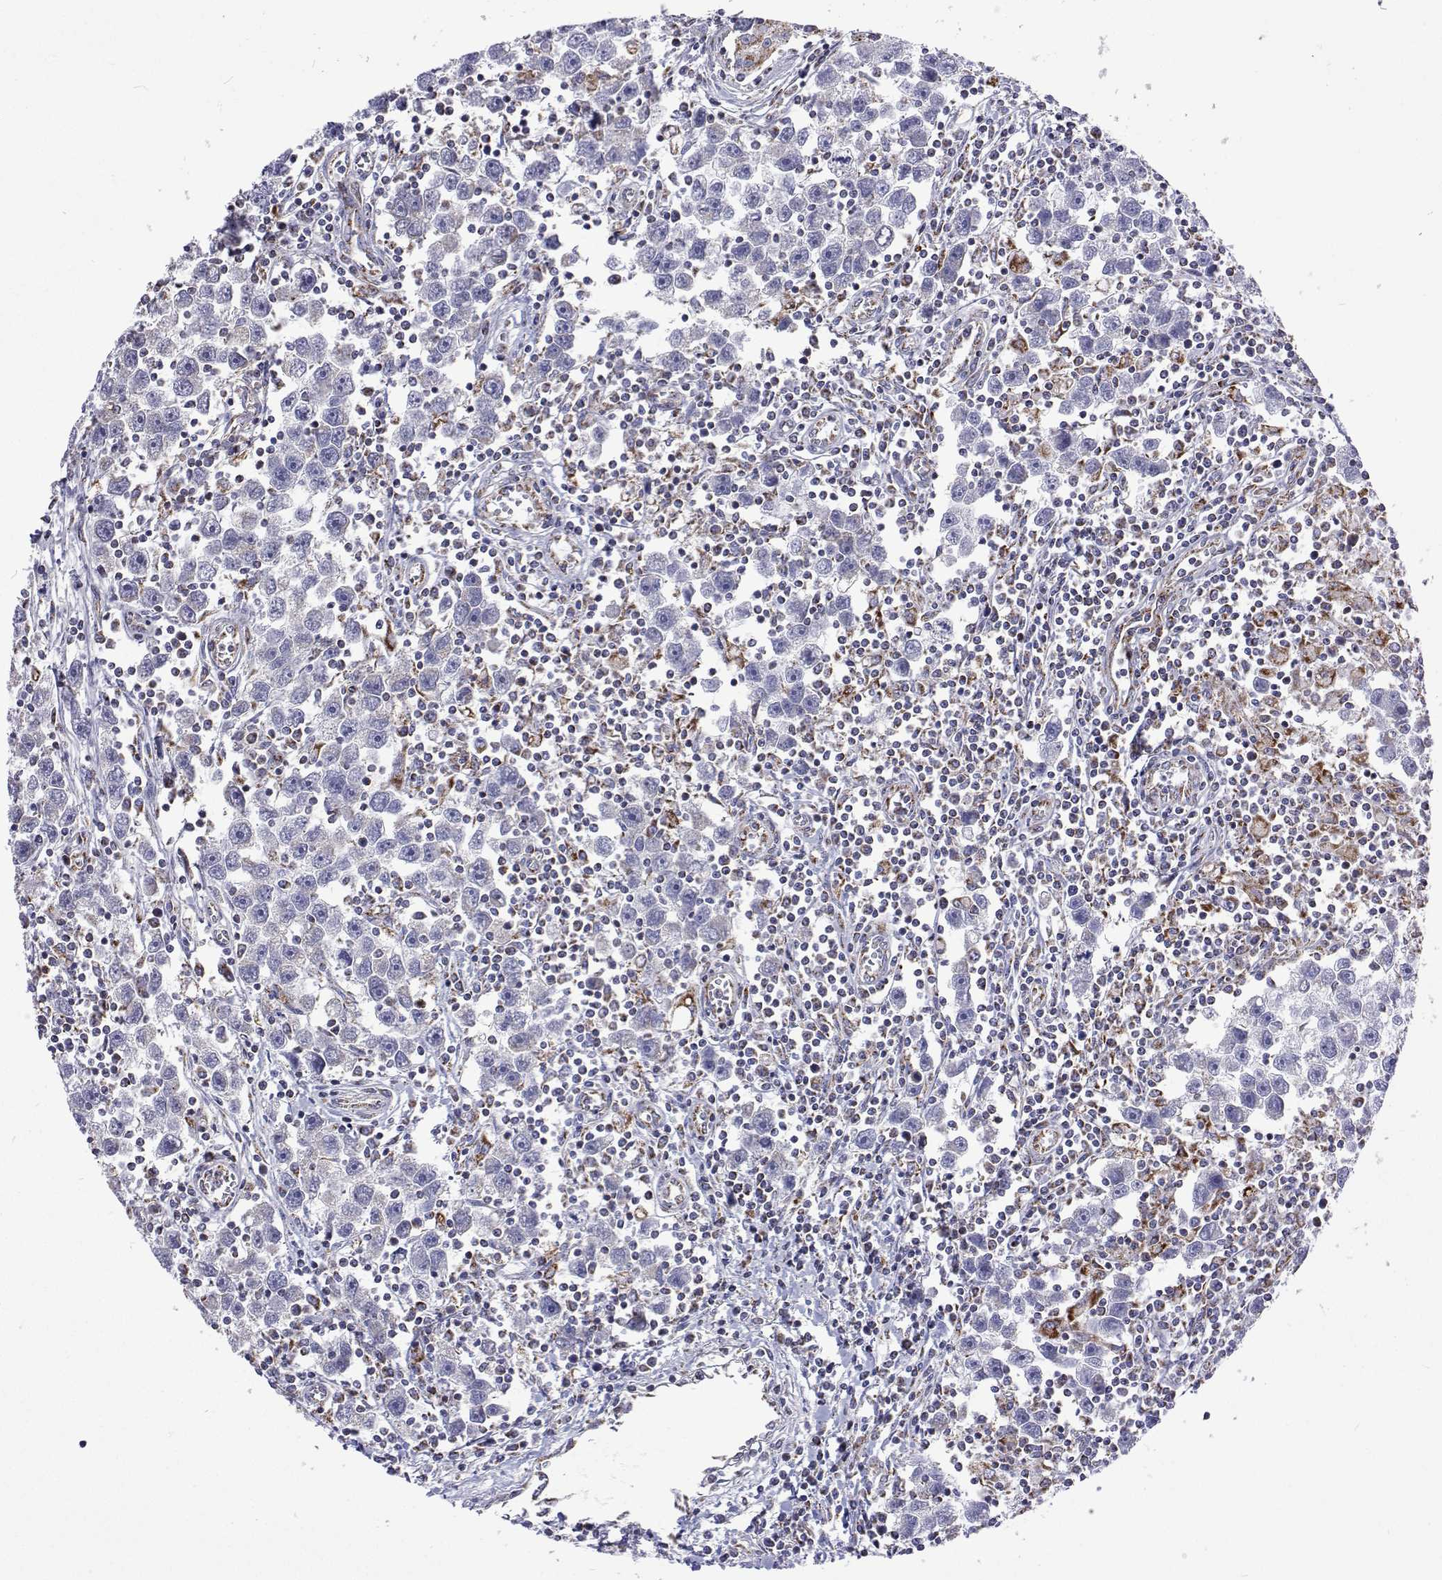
{"staining": {"intensity": "negative", "quantity": "none", "location": "none"}, "tissue": "testis cancer", "cell_type": "Tumor cells", "image_type": "cancer", "snomed": [{"axis": "morphology", "description": "Seminoma, NOS"}, {"axis": "topography", "description": "Testis"}], "caption": "Tumor cells are negative for brown protein staining in seminoma (testis). (Brightfield microscopy of DAB (3,3'-diaminobenzidine) IHC at high magnification).", "gene": "MCCC2", "patient": {"sex": "male", "age": 30}}